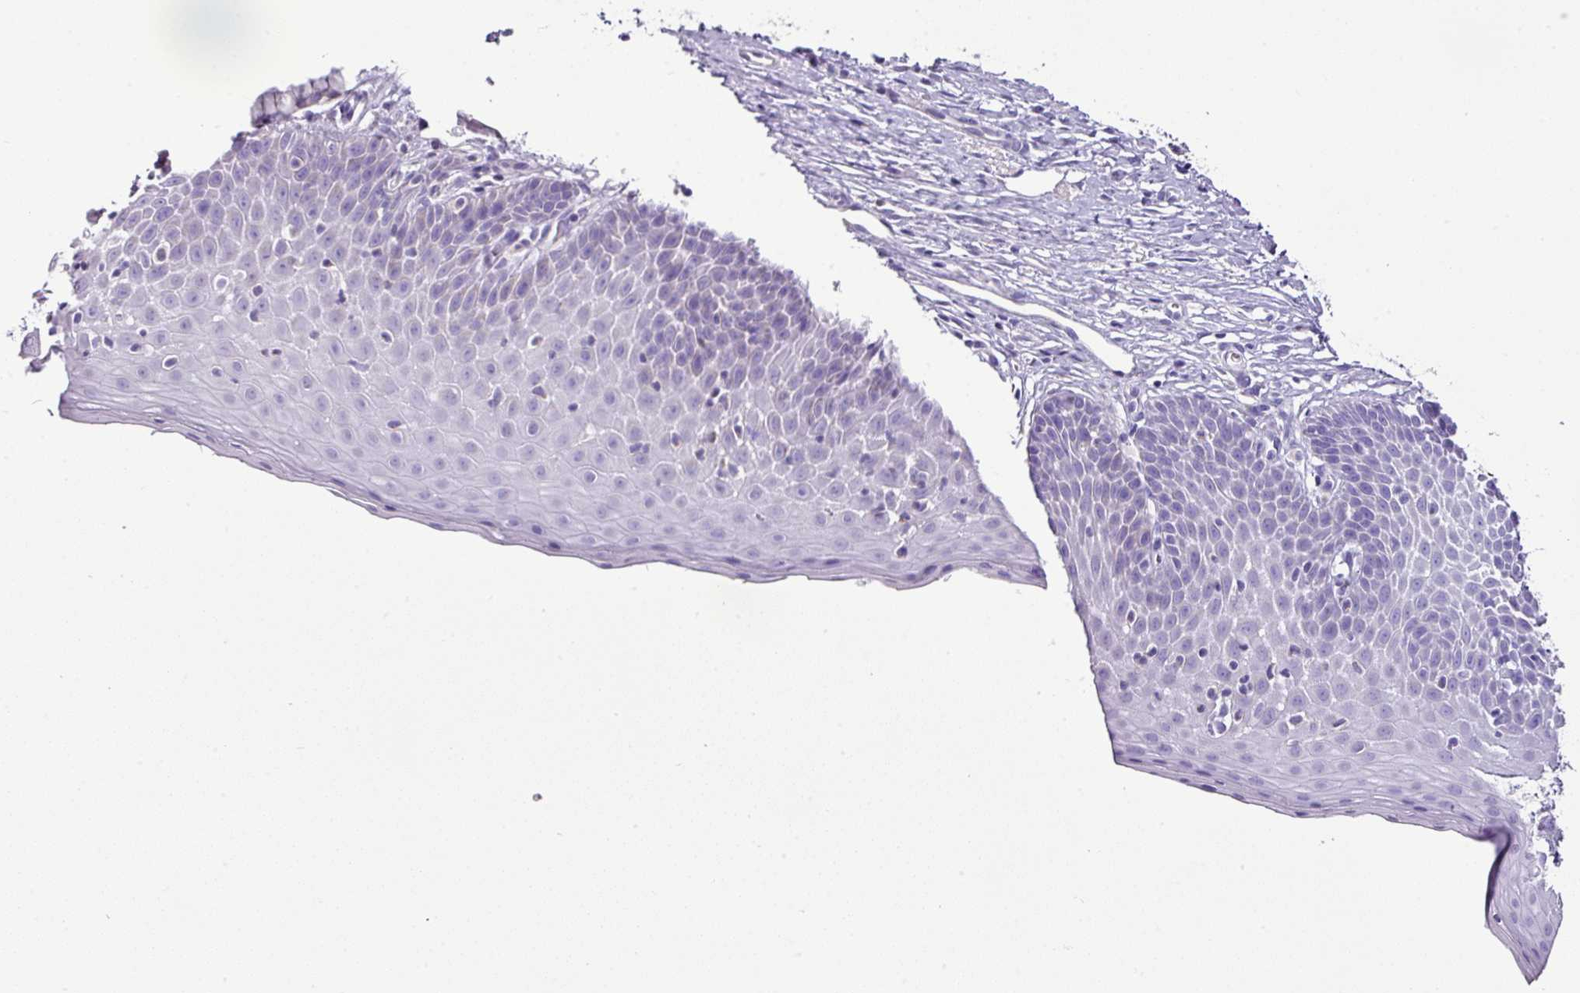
{"staining": {"intensity": "moderate", "quantity": "<25%", "location": "cytoplasmic/membranous"}, "tissue": "cervix", "cell_type": "Glandular cells", "image_type": "normal", "snomed": [{"axis": "morphology", "description": "Normal tissue, NOS"}, {"axis": "topography", "description": "Cervix"}], "caption": "DAB immunohistochemical staining of unremarkable cervix shows moderate cytoplasmic/membranous protein positivity in about <25% of glandular cells. The staining is performed using DAB (3,3'-diaminobenzidine) brown chromogen to label protein expression. The nuclei are counter-stained blue using hematoxylin.", "gene": "PGAP4", "patient": {"sex": "female", "age": 36}}